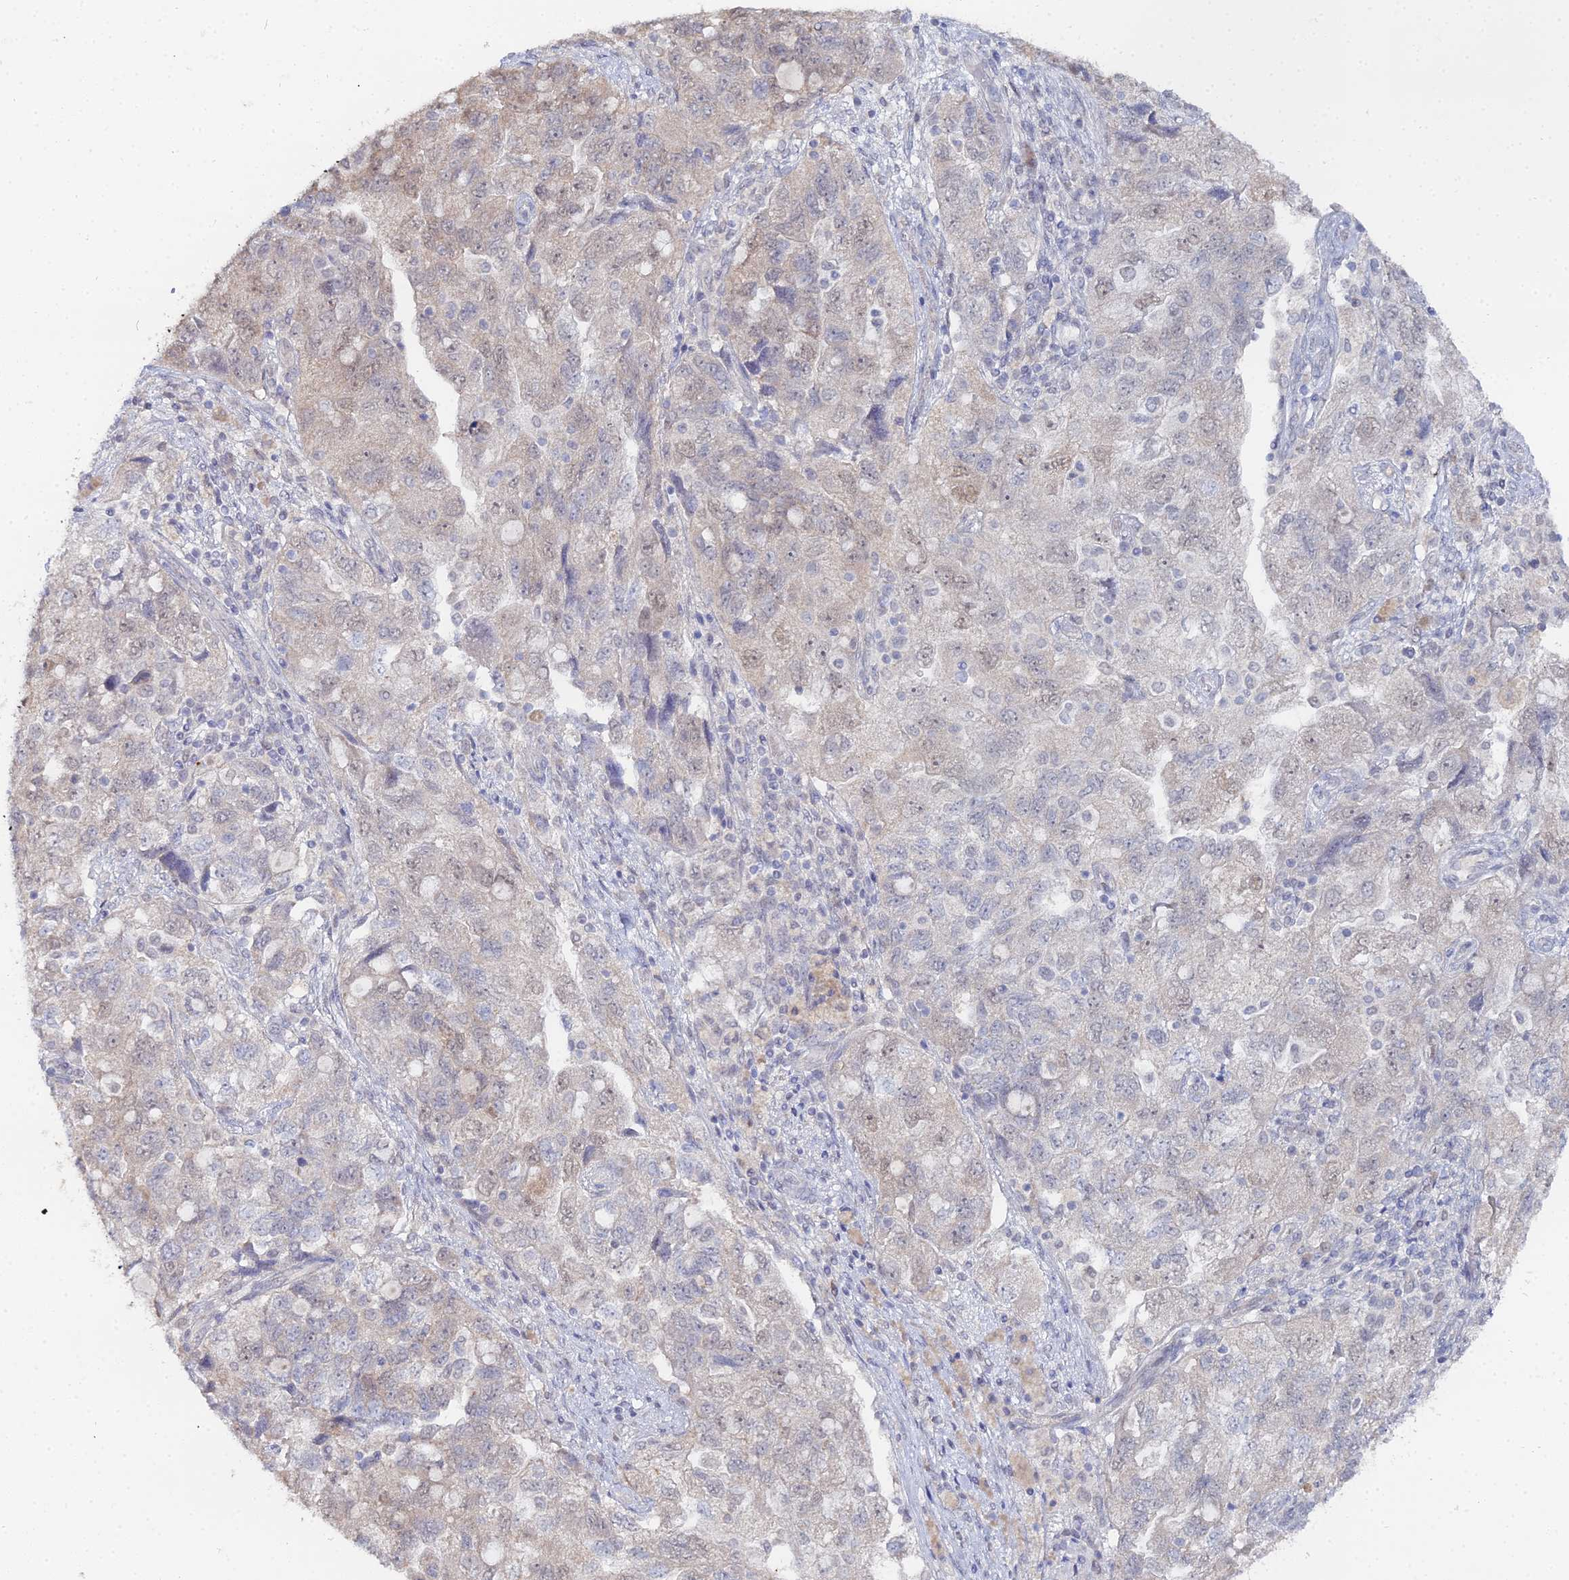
{"staining": {"intensity": "weak", "quantity": "25%-75%", "location": "nuclear"}, "tissue": "ovarian cancer", "cell_type": "Tumor cells", "image_type": "cancer", "snomed": [{"axis": "morphology", "description": "Carcinoma, NOS"}, {"axis": "morphology", "description": "Cystadenocarcinoma, serous, NOS"}, {"axis": "topography", "description": "Ovary"}], "caption": "Ovarian cancer stained with a protein marker displays weak staining in tumor cells.", "gene": "THAP4", "patient": {"sex": "female", "age": 69}}